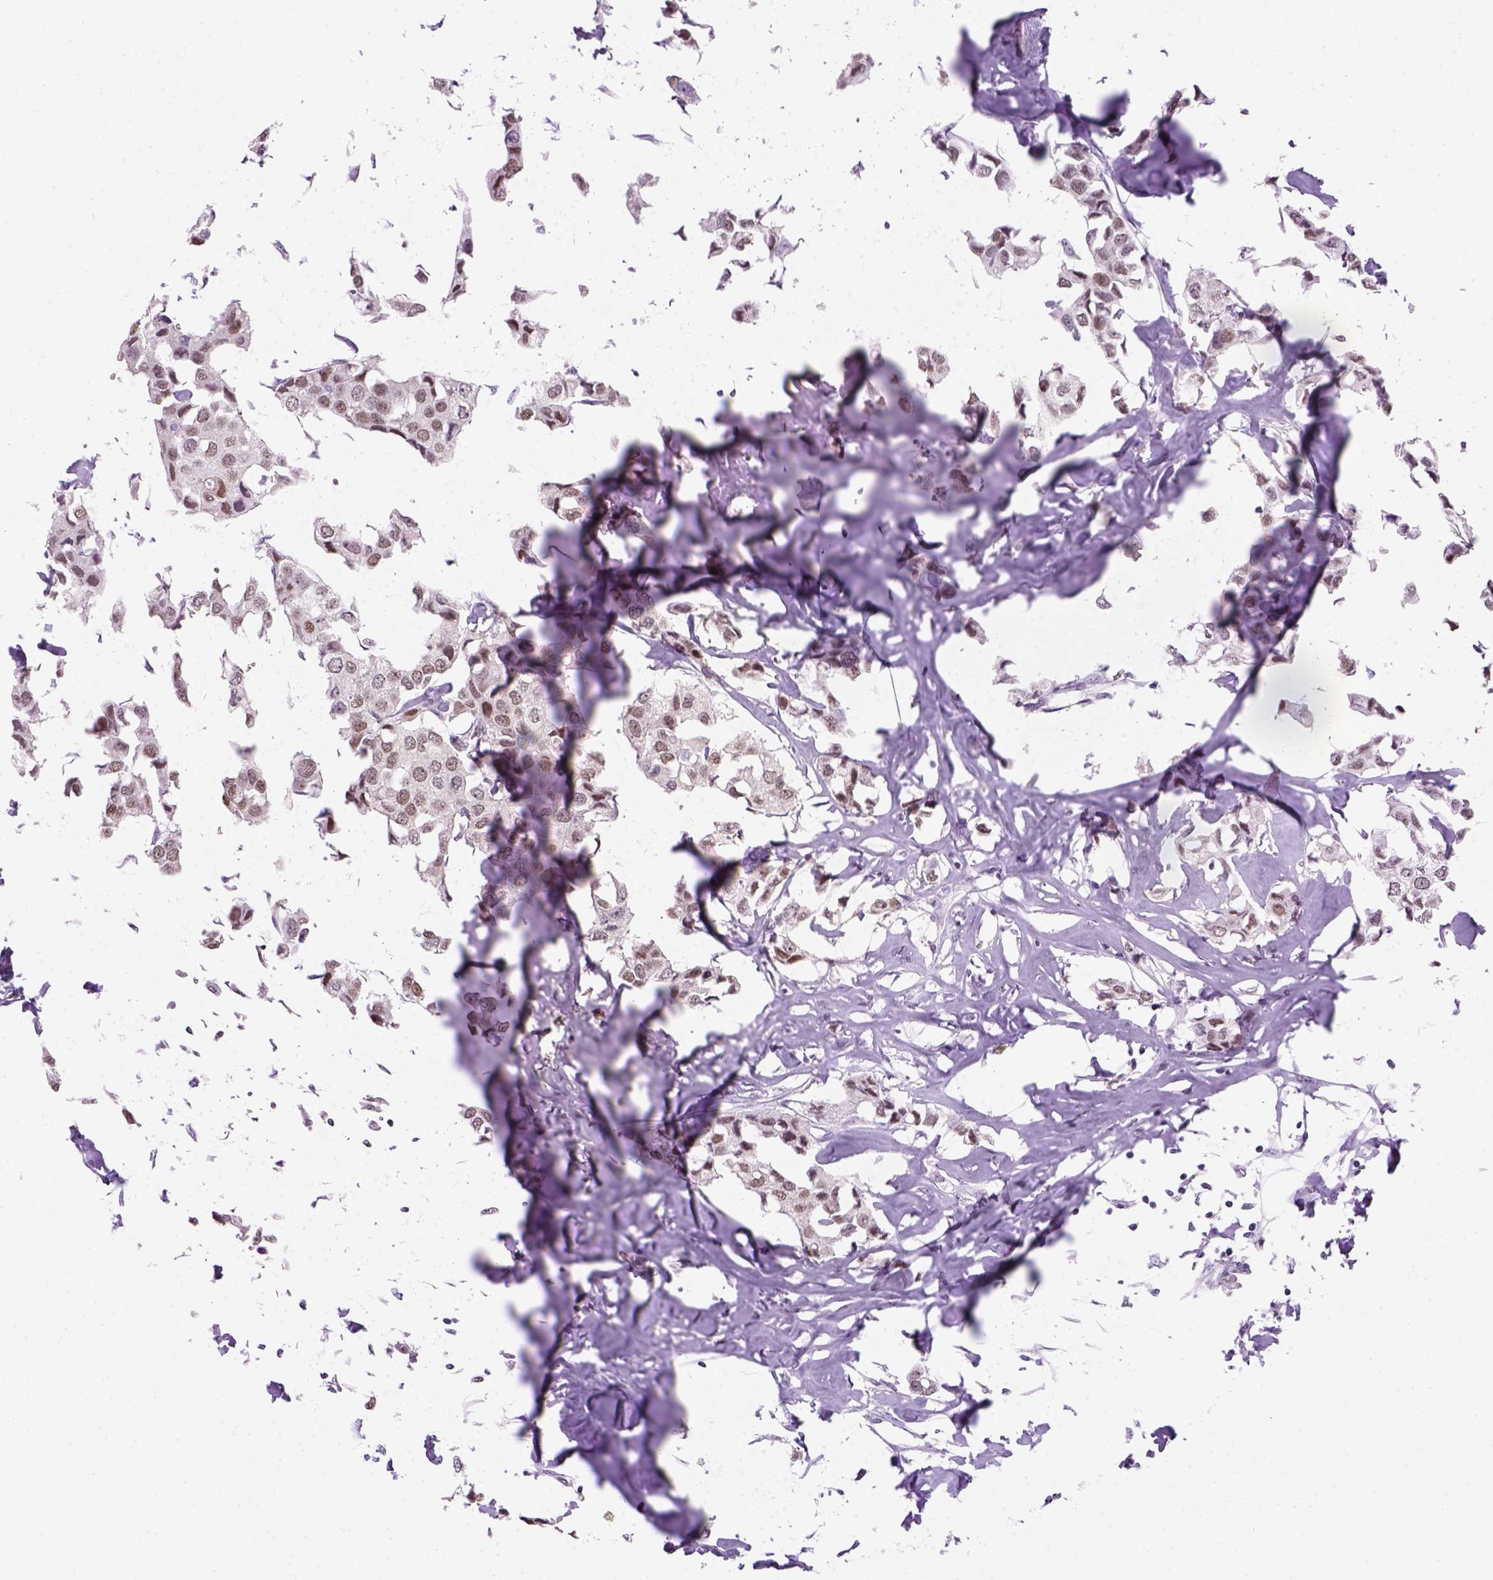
{"staining": {"intensity": "weak", "quantity": "25%-75%", "location": "nuclear"}, "tissue": "breast cancer", "cell_type": "Tumor cells", "image_type": "cancer", "snomed": [{"axis": "morphology", "description": "Duct carcinoma"}, {"axis": "topography", "description": "Breast"}], "caption": "Immunohistochemistry staining of invasive ductal carcinoma (breast), which reveals low levels of weak nuclear expression in approximately 25%-75% of tumor cells indicating weak nuclear protein positivity. The staining was performed using DAB (3,3'-diaminobenzidine) (brown) for protein detection and nuclei were counterstained in hematoxylin (blue).", "gene": "MGMT", "patient": {"sex": "female", "age": 80}}